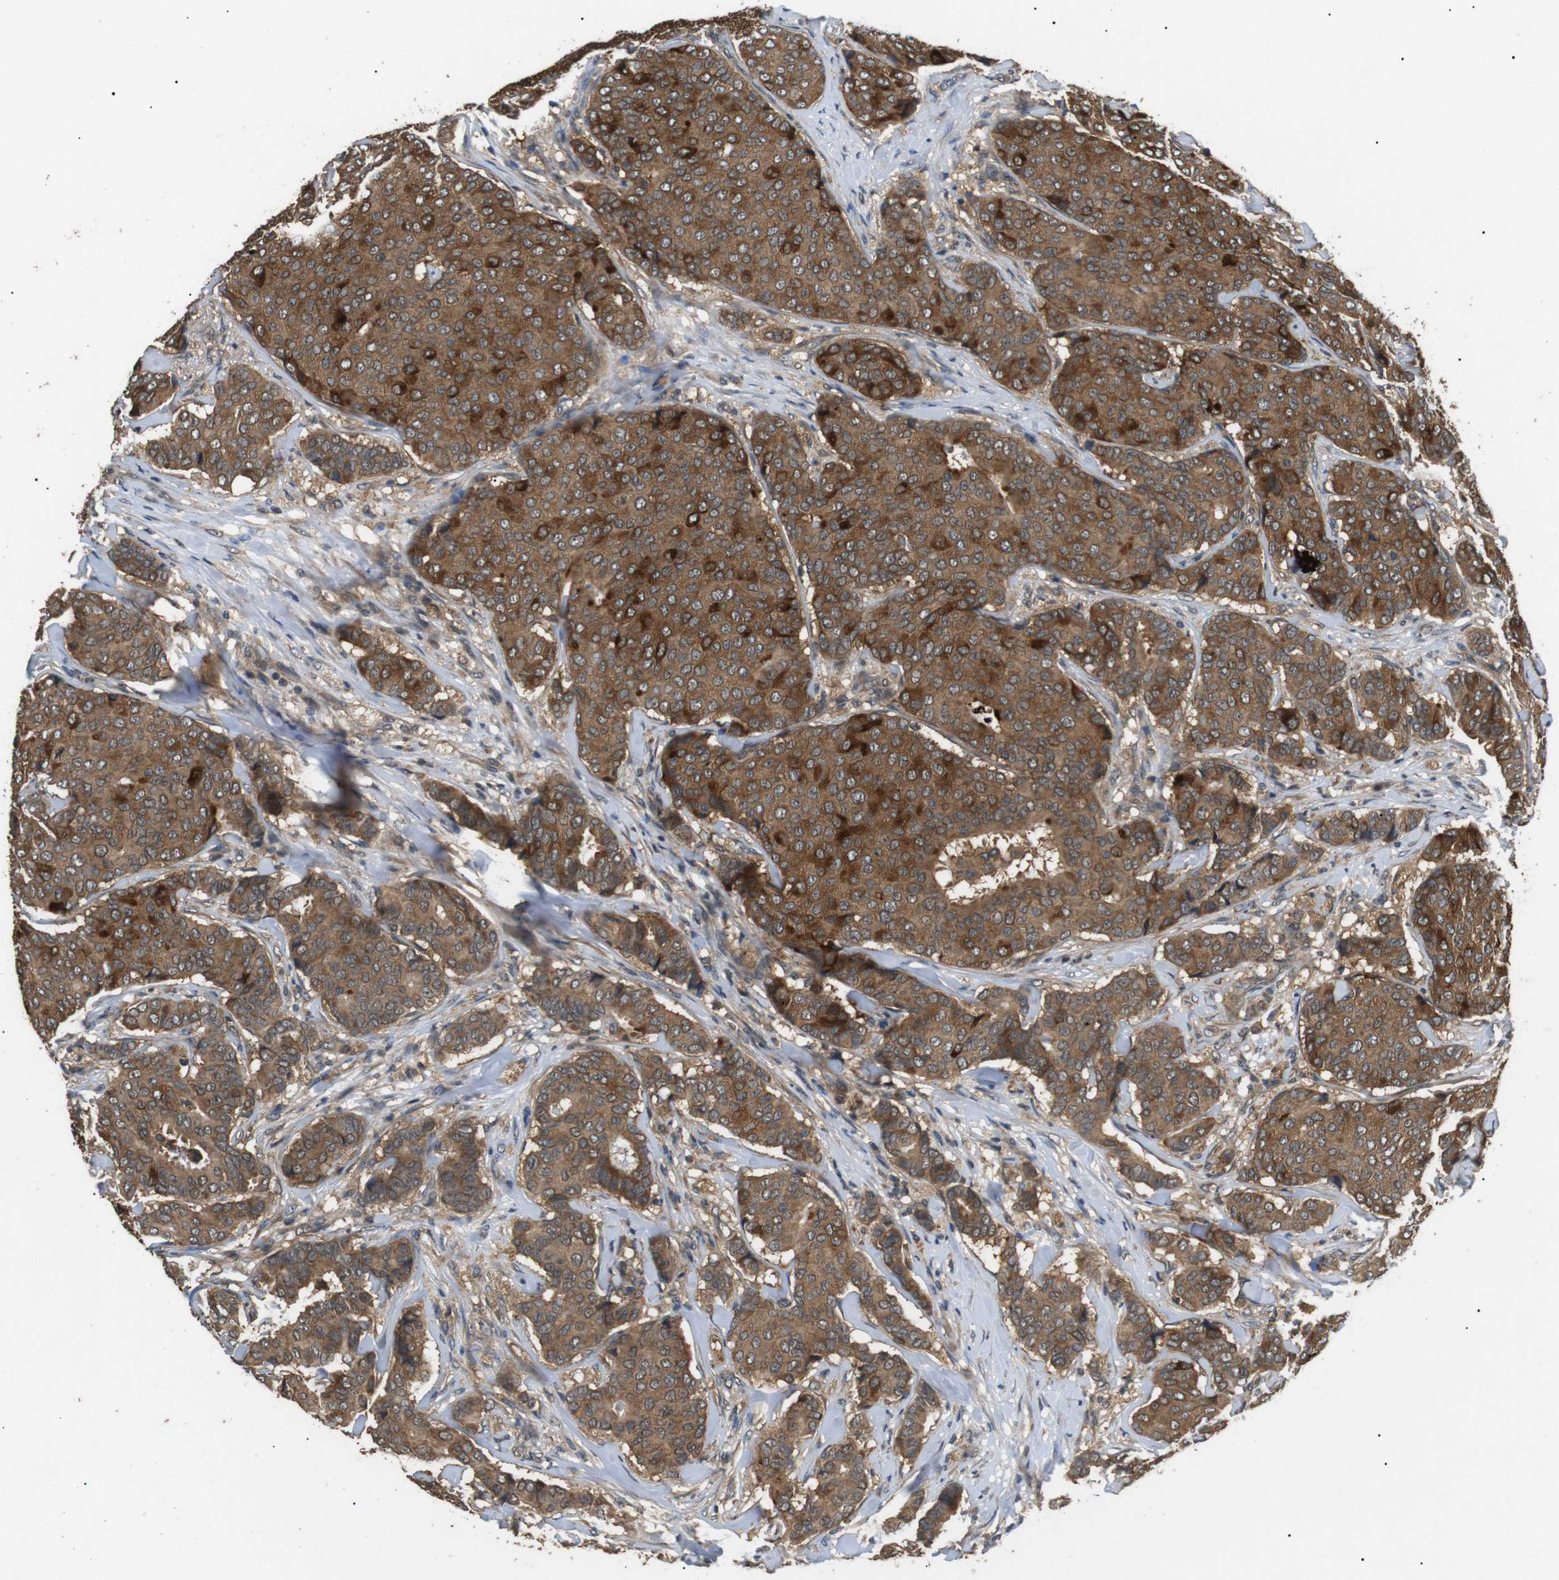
{"staining": {"intensity": "strong", "quantity": ">75%", "location": "cytoplasmic/membranous"}, "tissue": "breast cancer", "cell_type": "Tumor cells", "image_type": "cancer", "snomed": [{"axis": "morphology", "description": "Duct carcinoma"}, {"axis": "topography", "description": "Breast"}], "caption": "Protein analysis of breast invasive ductal carcinoma tissue reveals strong cytoplasmic/membranous expression in approximately >75% of tumor cells.", "gene": "TBC1D15", "patient": {"sex": "female", "age": 75}}